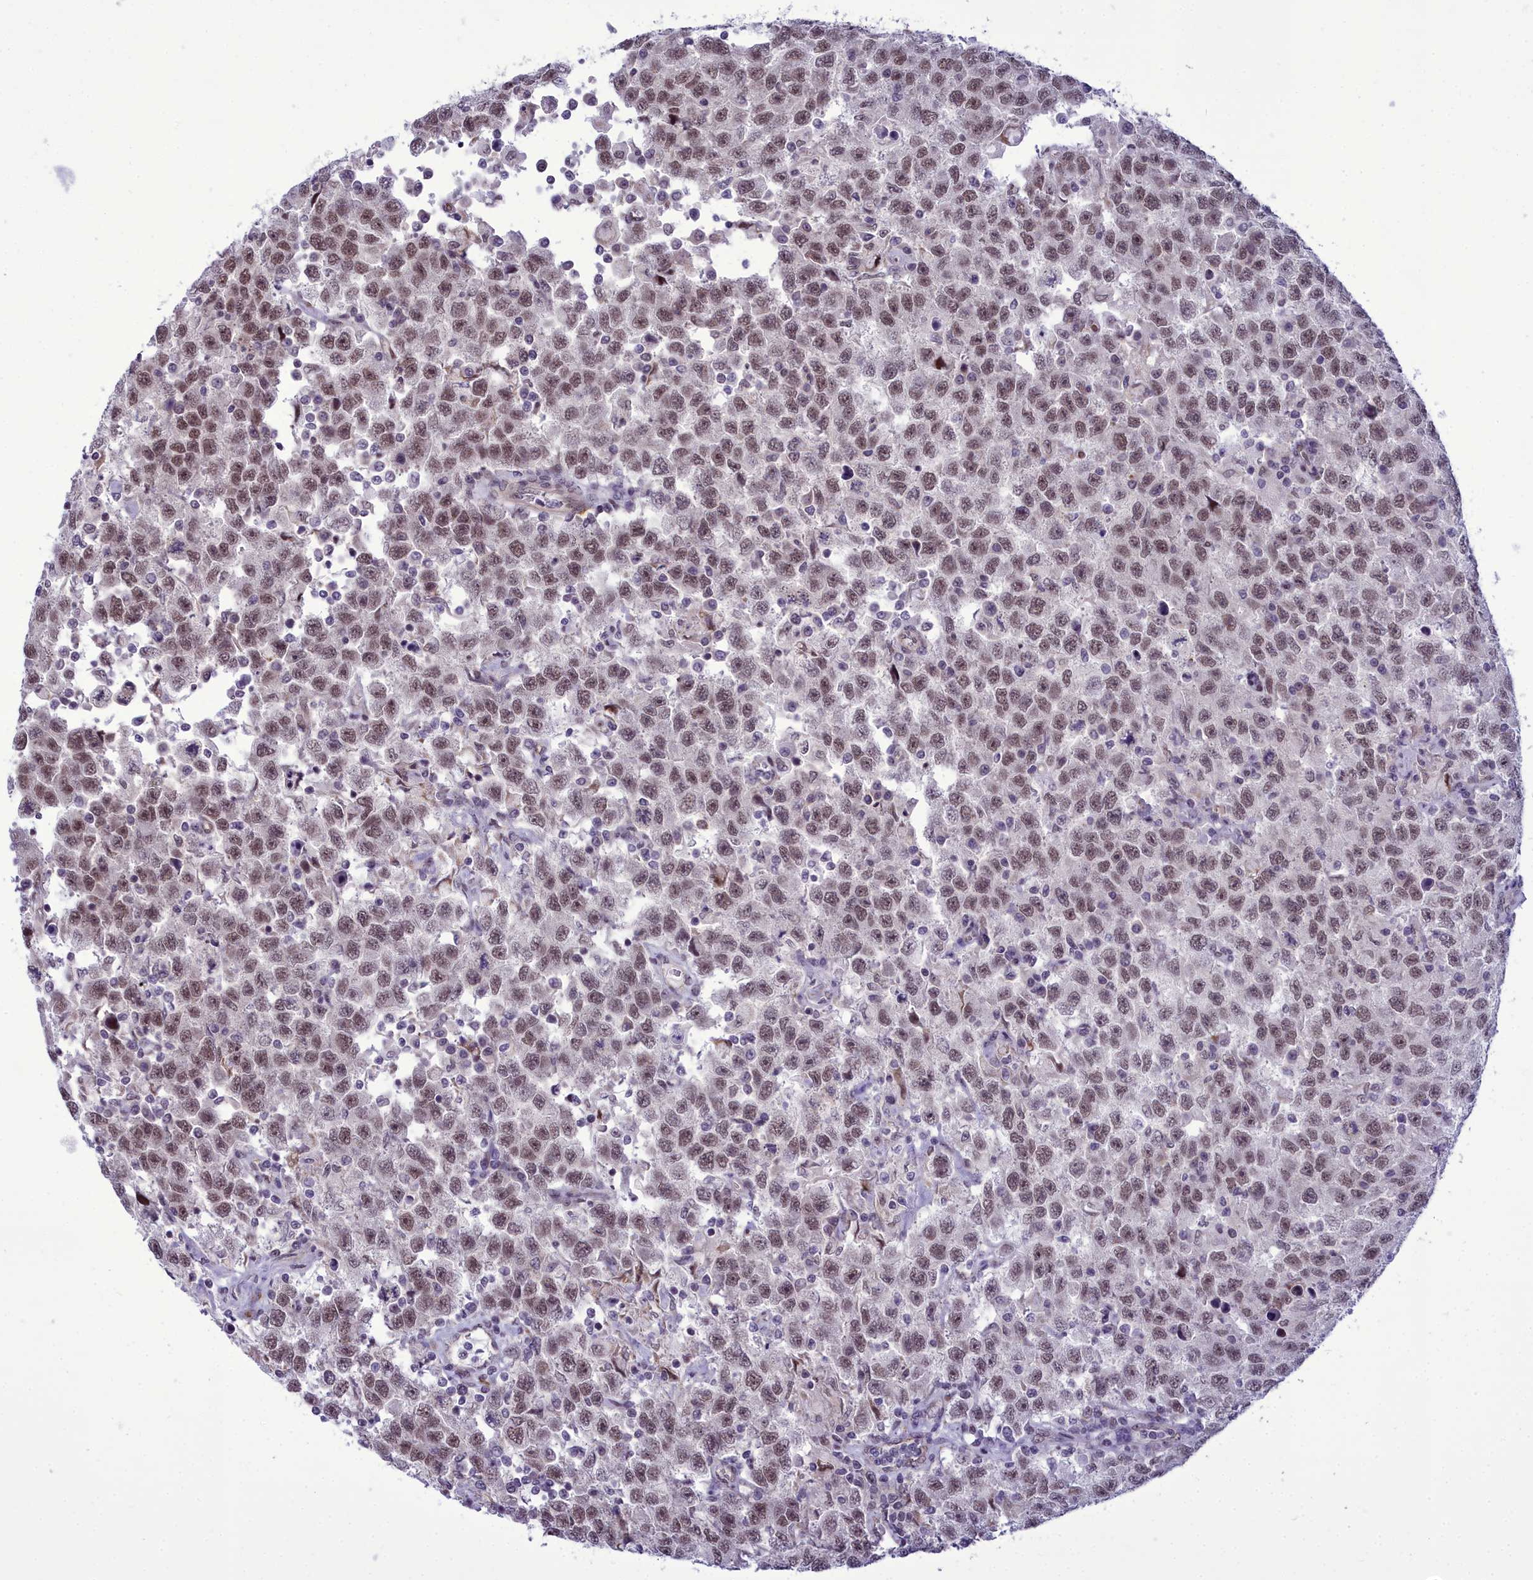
{"staining": {"intensity": "moderate", "quantity": ">75%", "location": "nuclear"}, "tissue": "testis cancer", "cell_type": "Tumor cells", "image_type": "cancer", "snomed": [{"axis": "morphology", "description": "Seminoma, NOS"}, {"axis": "topography", "description": "Testis"}], "caption": "Moderate nuclear protein expression is seen in about >75% of tumor cells in testis cancer (seminoma).", "gene": "CEACAM19", "patient": {"sex": "male", "age": 41}}